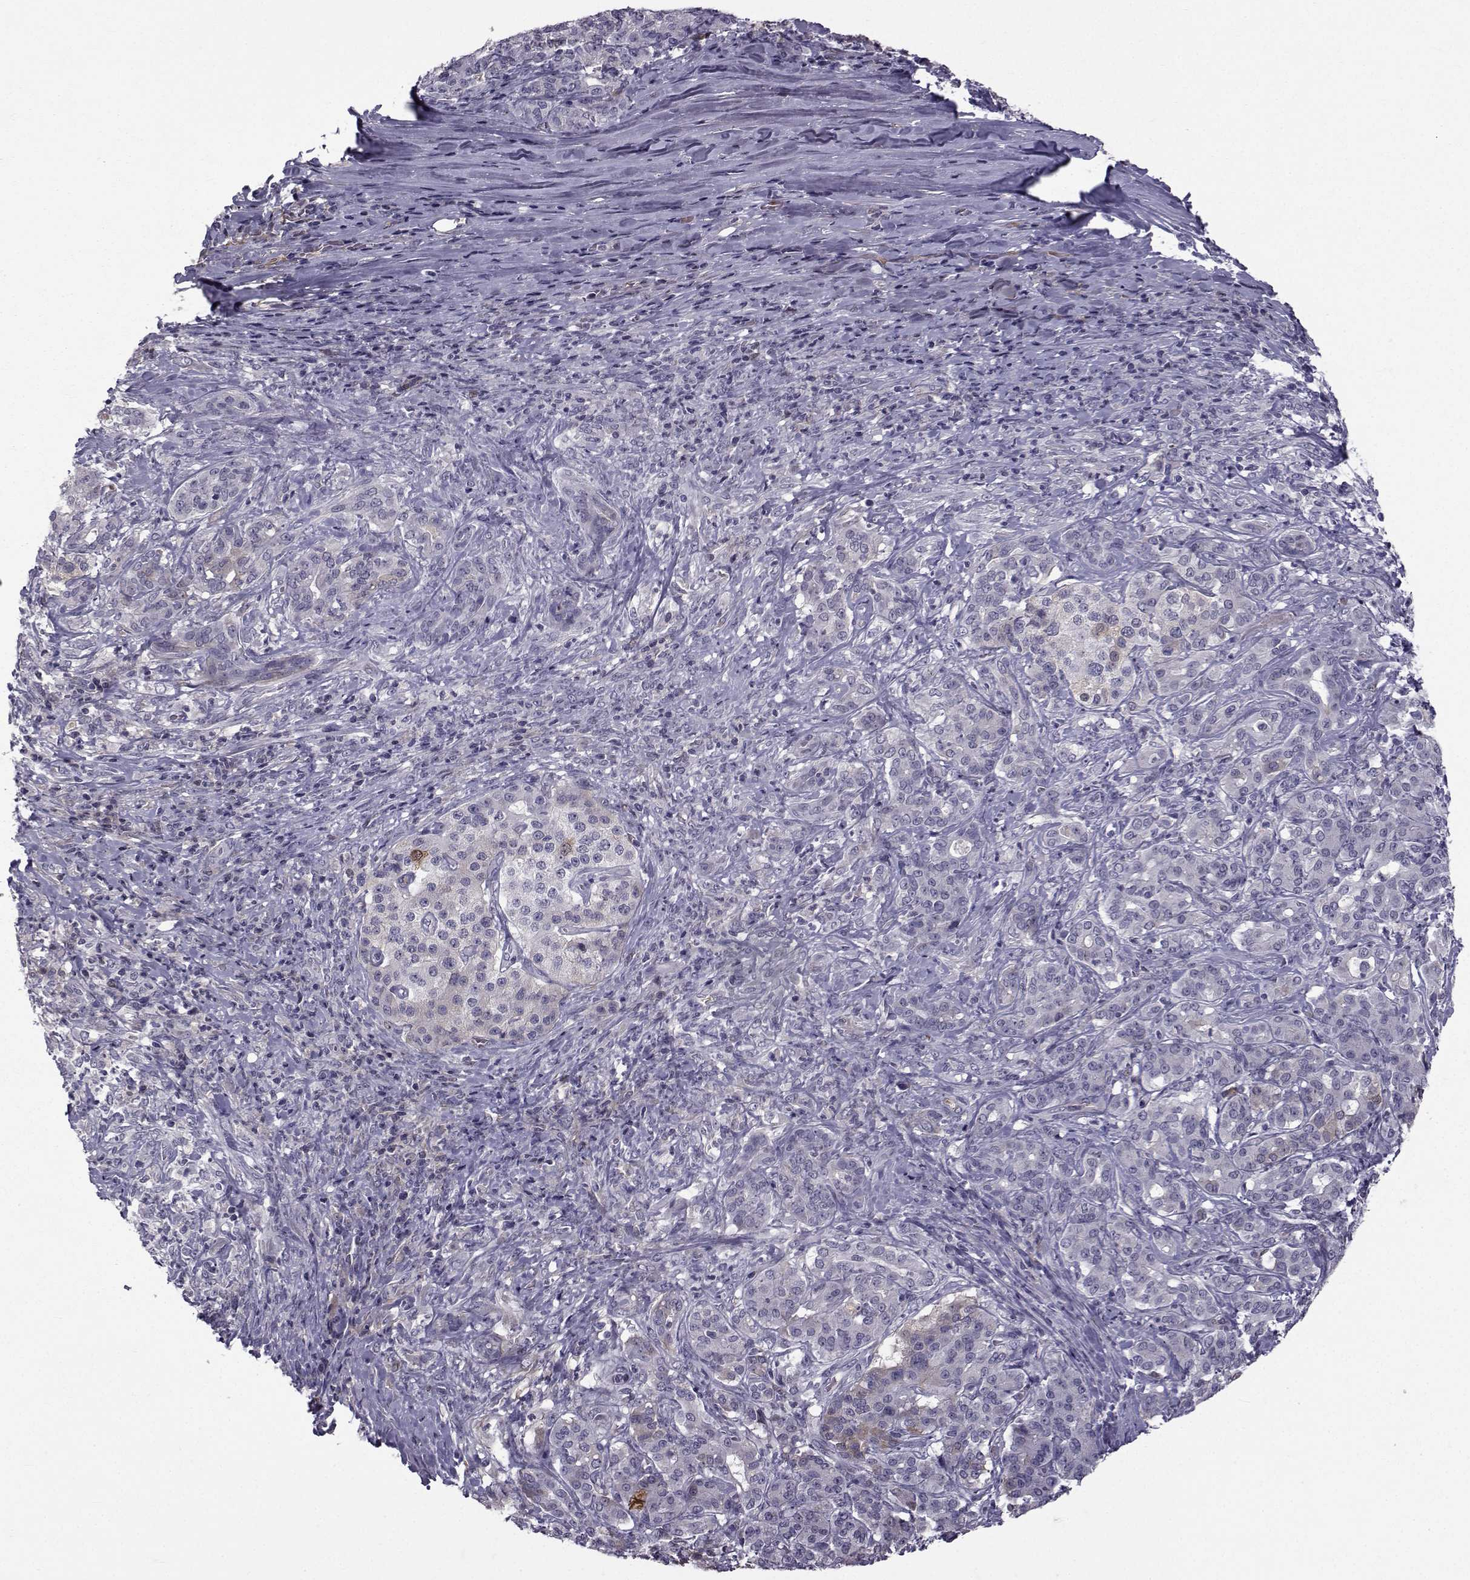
{"staining": {"intensity": "negative", "quantity": "none", "location": "none"}, "tissue": "pancreatic cancer", "cell_type": "Tumor cells", "image_type": "cancer", "snomed": [{"axis": "morphology", "description": "Normal tissue, NOS"}, {"axis": "morphology", "description": "Inflammation, NOS"}, {"axis": "morphology", "description": "Adenocarcinoma, NOS"}, {"axis": "topography", "description": "Pancreas"}], "caption": "This photomicrograph is of pancreatic cancer (adenocarcinoma) stained with IHC to label a protein in brown with the nuclei are counter-stained blue. There is no expression in tumor cells.", "gene": "TNFRSF11B", "patient": {"sex": "male", "age": 57}}